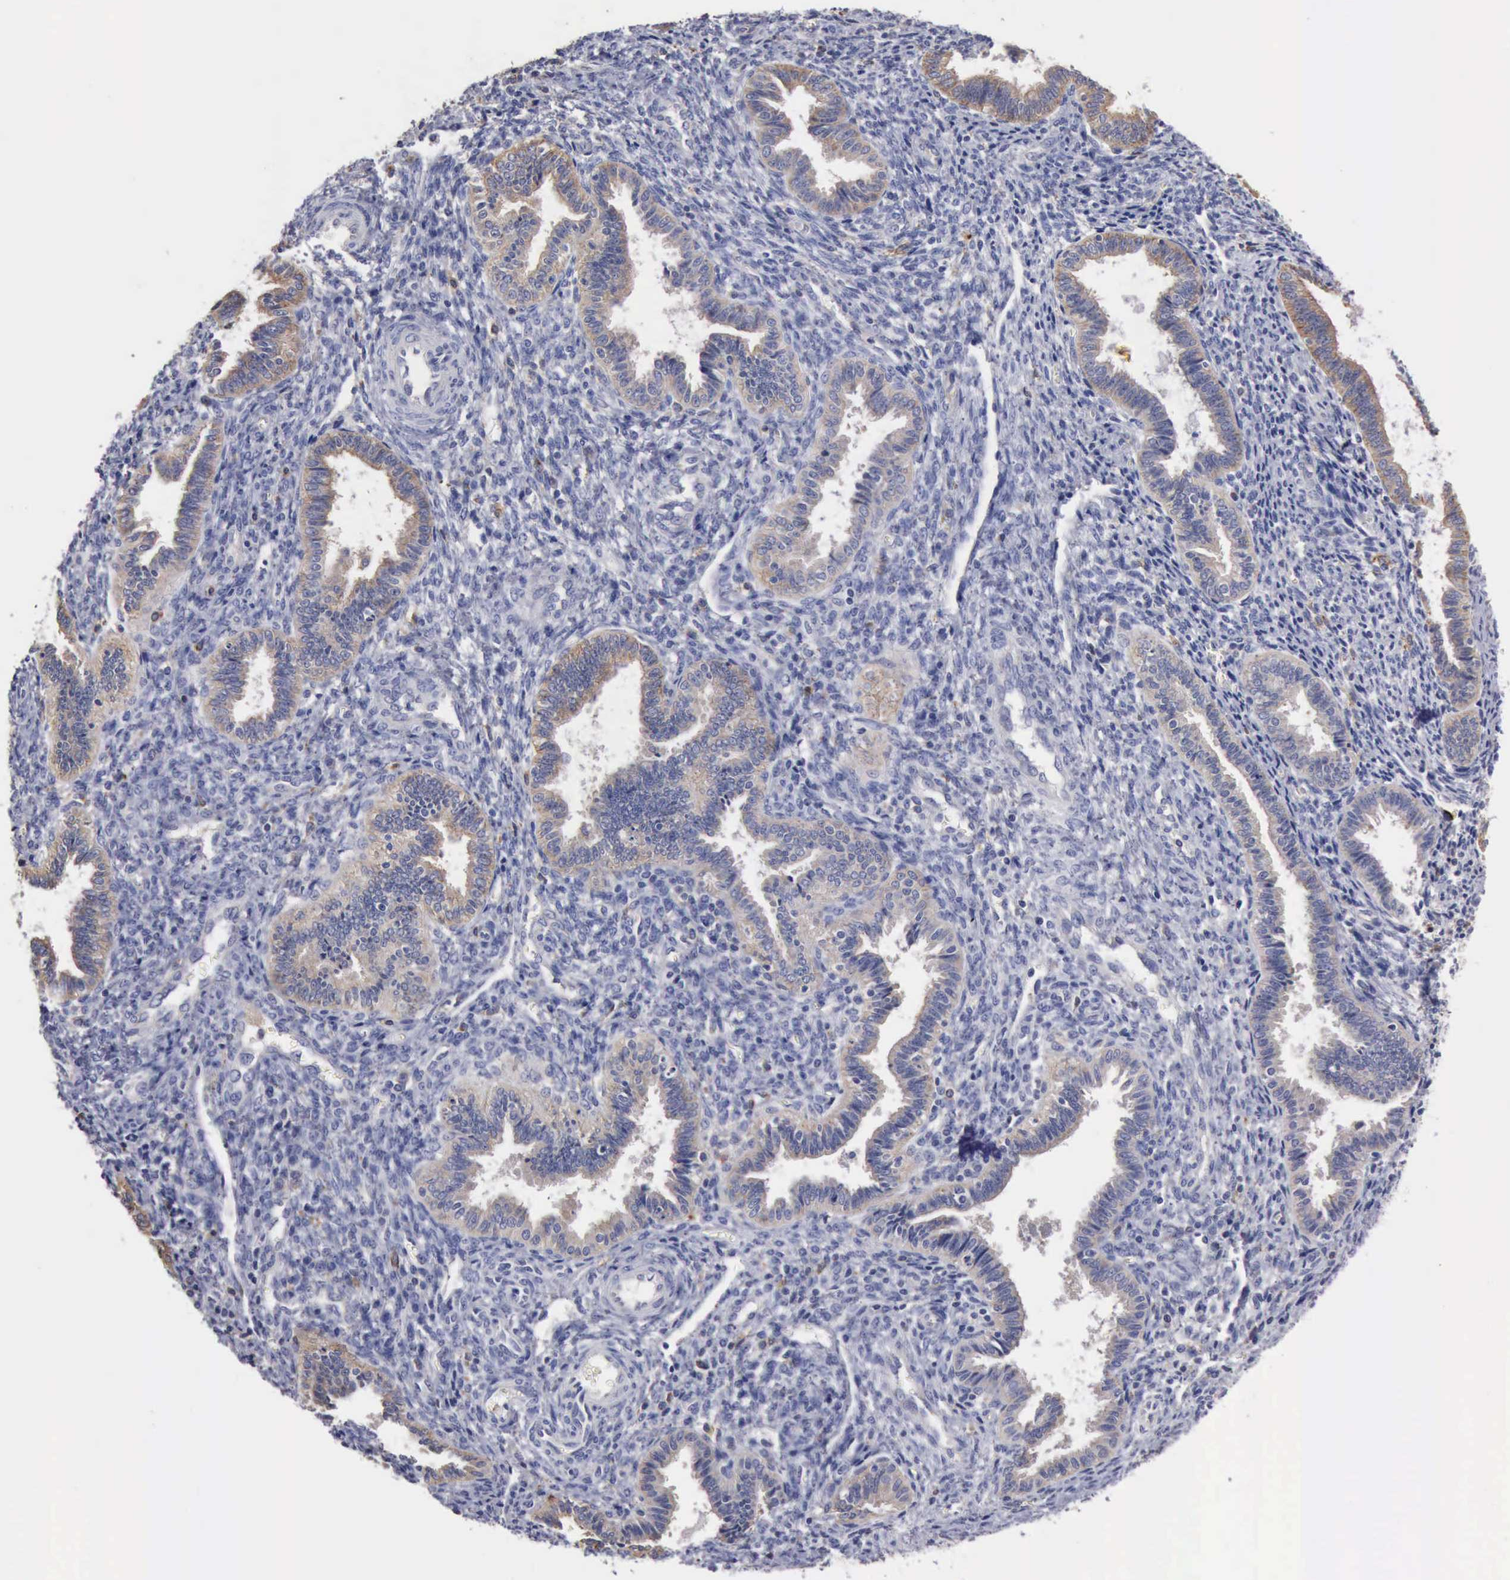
{"staining": {"intensity": "negative", "quantity": "none", "location": "none"}, "tissue": "endometrium", "cell_type": "Cells in endometrial stroma", "image_type": "normal", "snomed": [{"axis": "morphology", "description": "Normal tissue, NOS"}, {"axis": "topography", "description": "Endometrium"}], "caption": "Protein analysis of normal endometrium shows no significant staining in cells in endometrial stroma. (Stains: DAB immunohistochemistry with hematoxylin counter stain, Microscopy: brightfield microscopy at high magnification).", "gene": "PTGS2", "patient": {"sex": "female", "age": 36}}